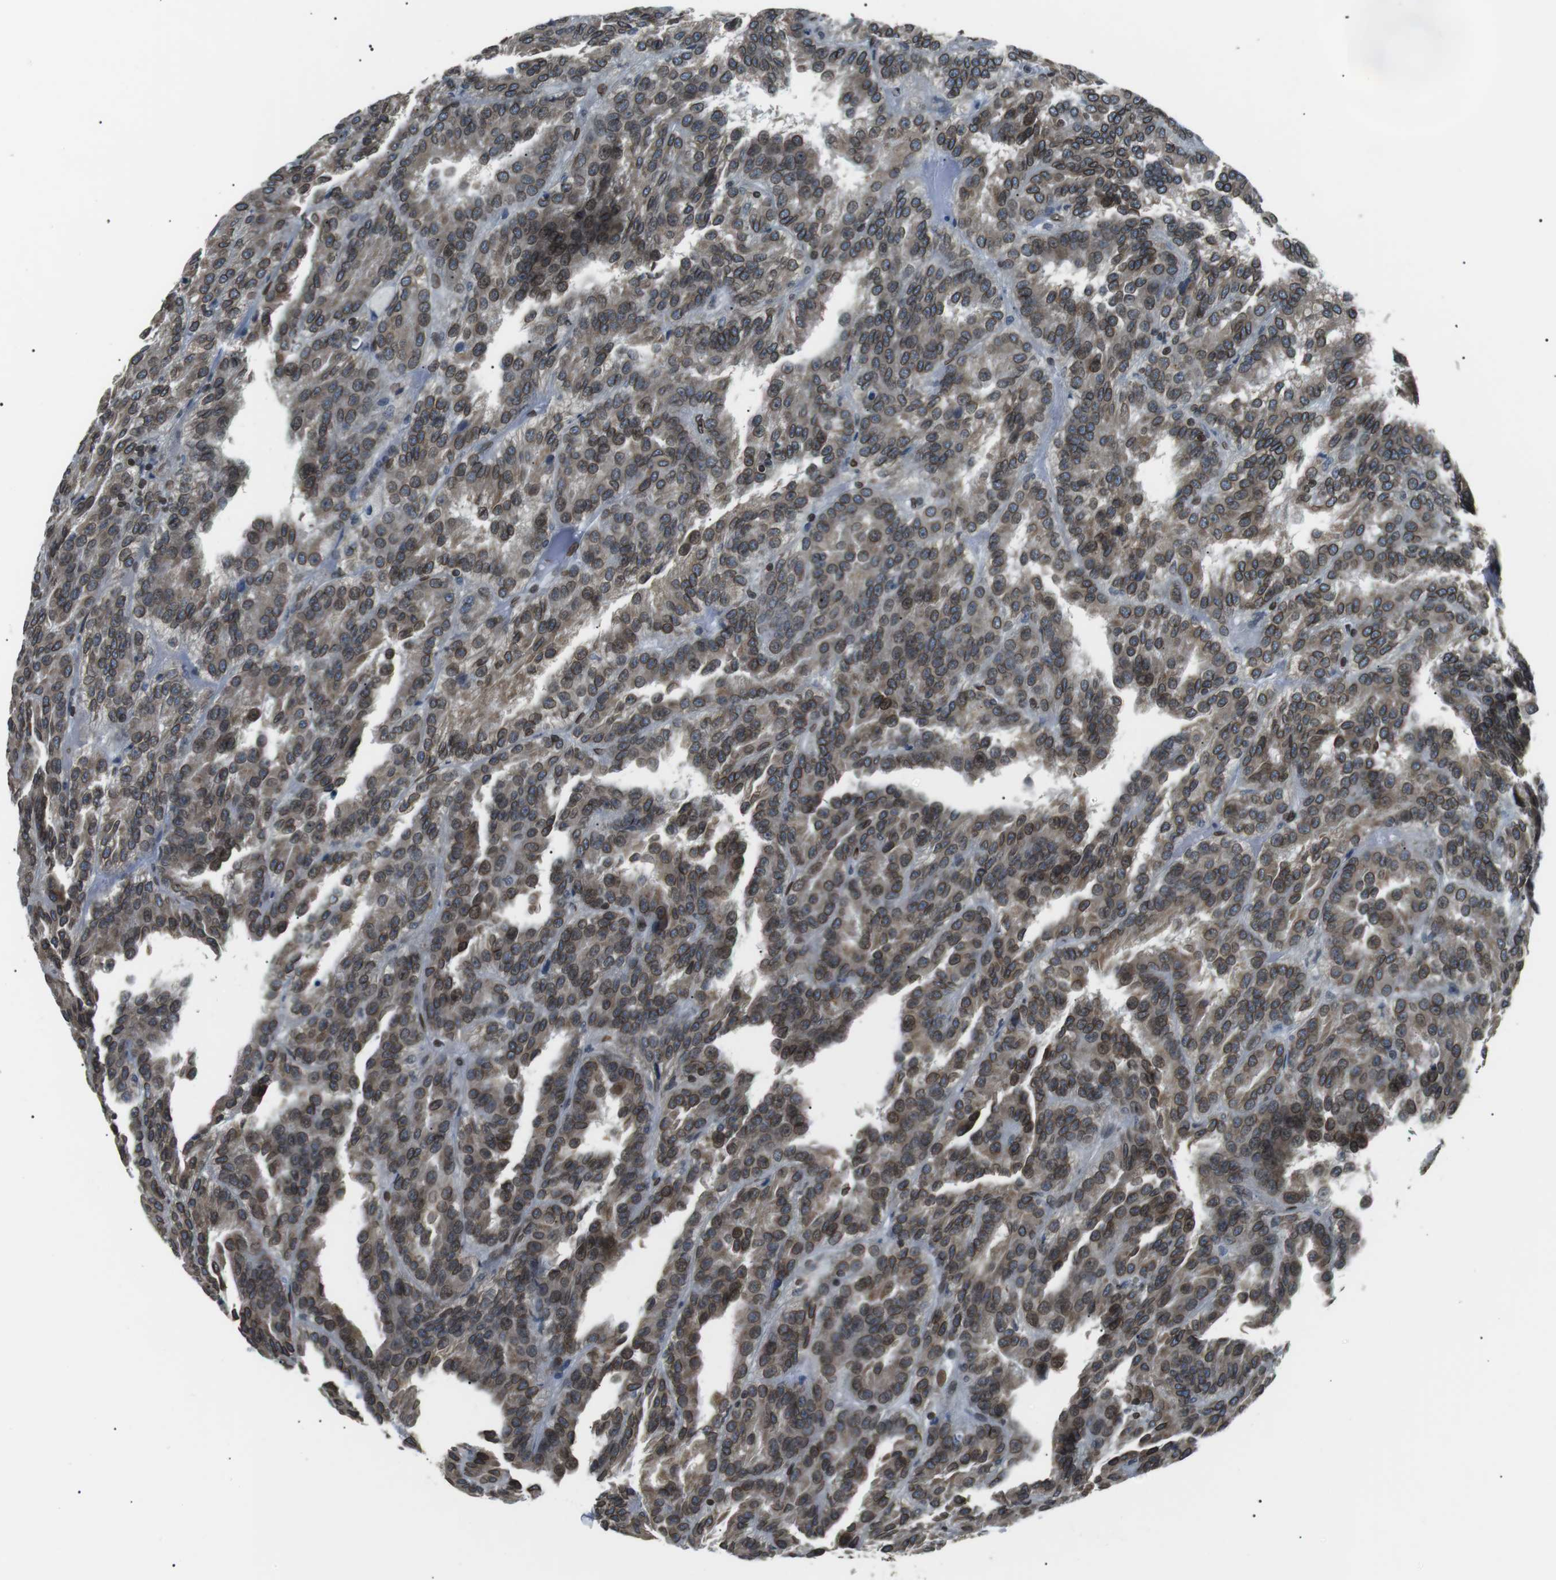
{"staining": {"intensity": "moderate", "quantity": ">75%", "location": "cytoplasmic/membranous,nuclear"}, "tissue": "renal cancer", "cell_type": "Tumor cells", "image_type": "cancer", "snomed": [{"axis": "morphology", "description": "Adenocarcinoma, NOS"}, {"axis": "topography", "description": "Kidney"}], "caption": "Adenocarcinoma (renal) stained for a protein (brown) demonstrates moderate cytoplasmic/membranous and nuclear positive positivity in approximately >75% of tumor cells.", "gene": "TMX4", "patient": {"sex": "male", "age": 46}}